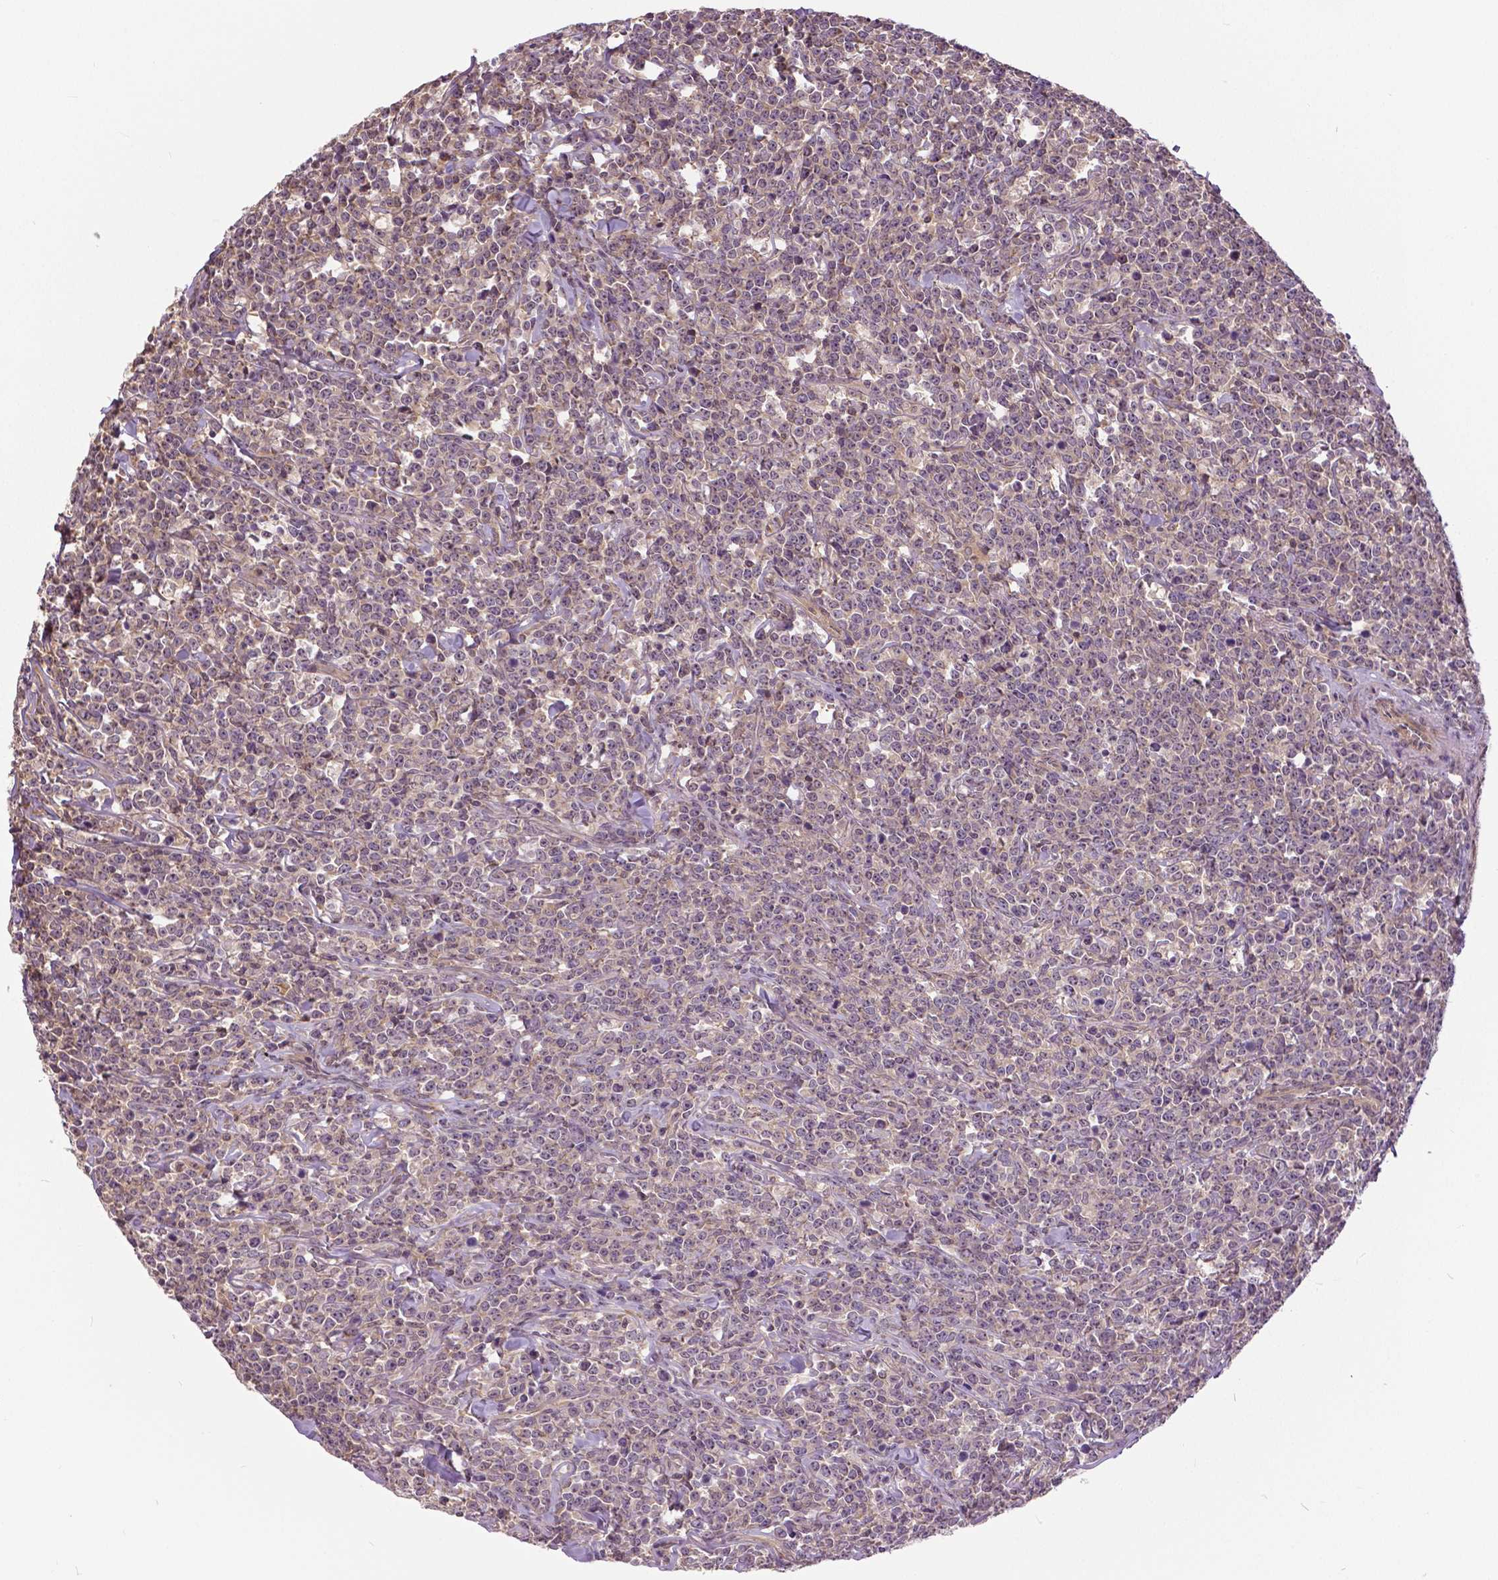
{"staining": {"intensity": "negative", "quantity": "none", "location": "none"}, "tissue": "lymphoma", "cell_type": "Tumor cells", "image_type": "cancer", "snomed": [{"axis": "morphology", "description": "Malignant lymphoma, non-Hodgkin's type, High grade"}, {"axis": "topography", "description": "Small intestine"}], "caption": "Immunohistochemistry micrograph of human malignant lymphoma, non-Hodgkin's type (high-grade) stained for a protein (brown), which shows no expression in tumor cells.", "gene": "ANXA13", "patient": {"sex": "female", "age": 56}}